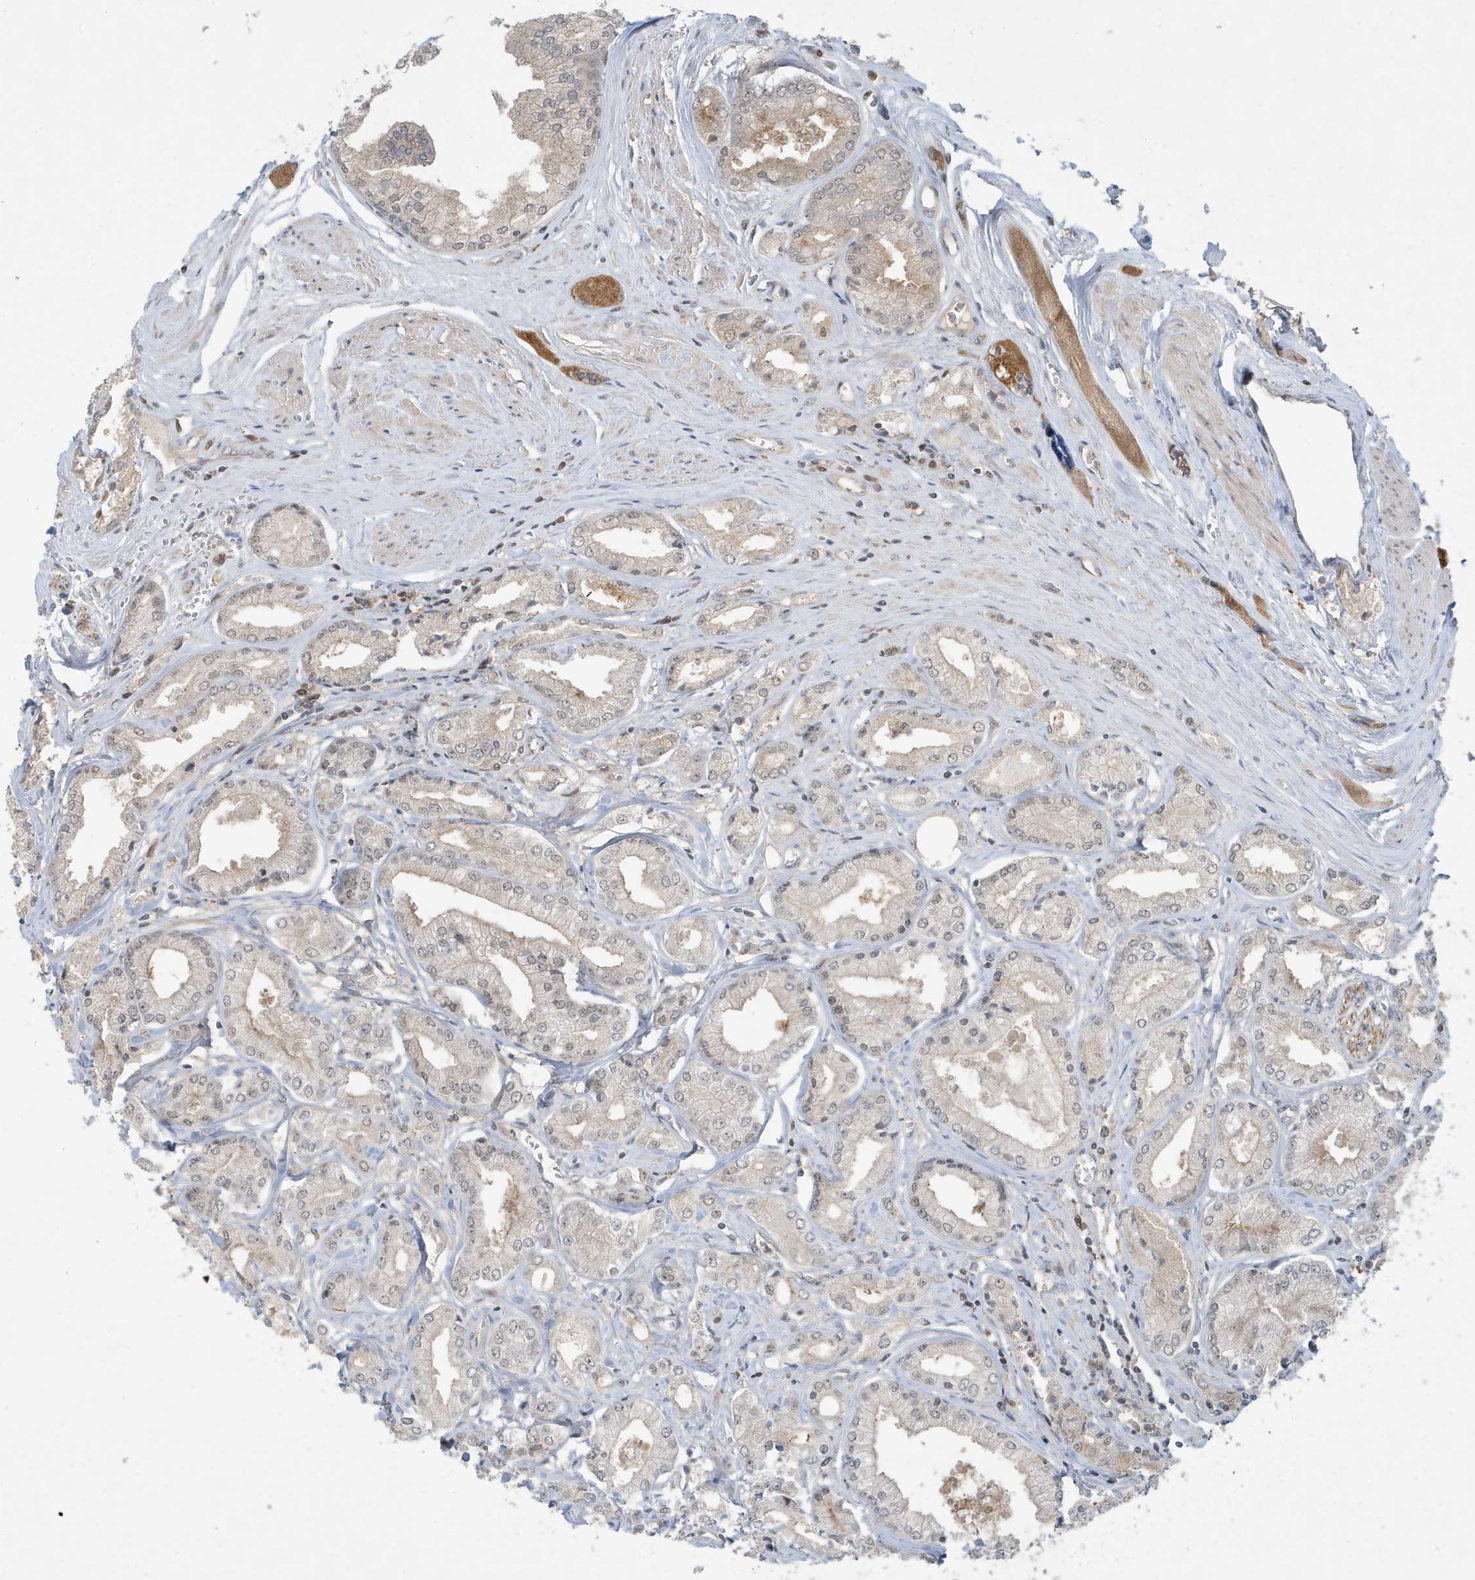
{"staining": {"intensity": "negative", "quantity": "none", "location": "none"}, "tissue": "prostate cancer", "cell_type": "Tumor cells", "image_type": "cancer", "snomed": [{"axis": "morphology", "description": "Adenocarcinoma, Low grade"}, {"axis": "topography", "description": "Prostate"}], "caption": "The micrograph exhibits no staining of tumor cells in adenocarcinoma (low-grade) (prostate).", "gene": "PRRT3", "patient": {"sex": "male", "age": 60}}